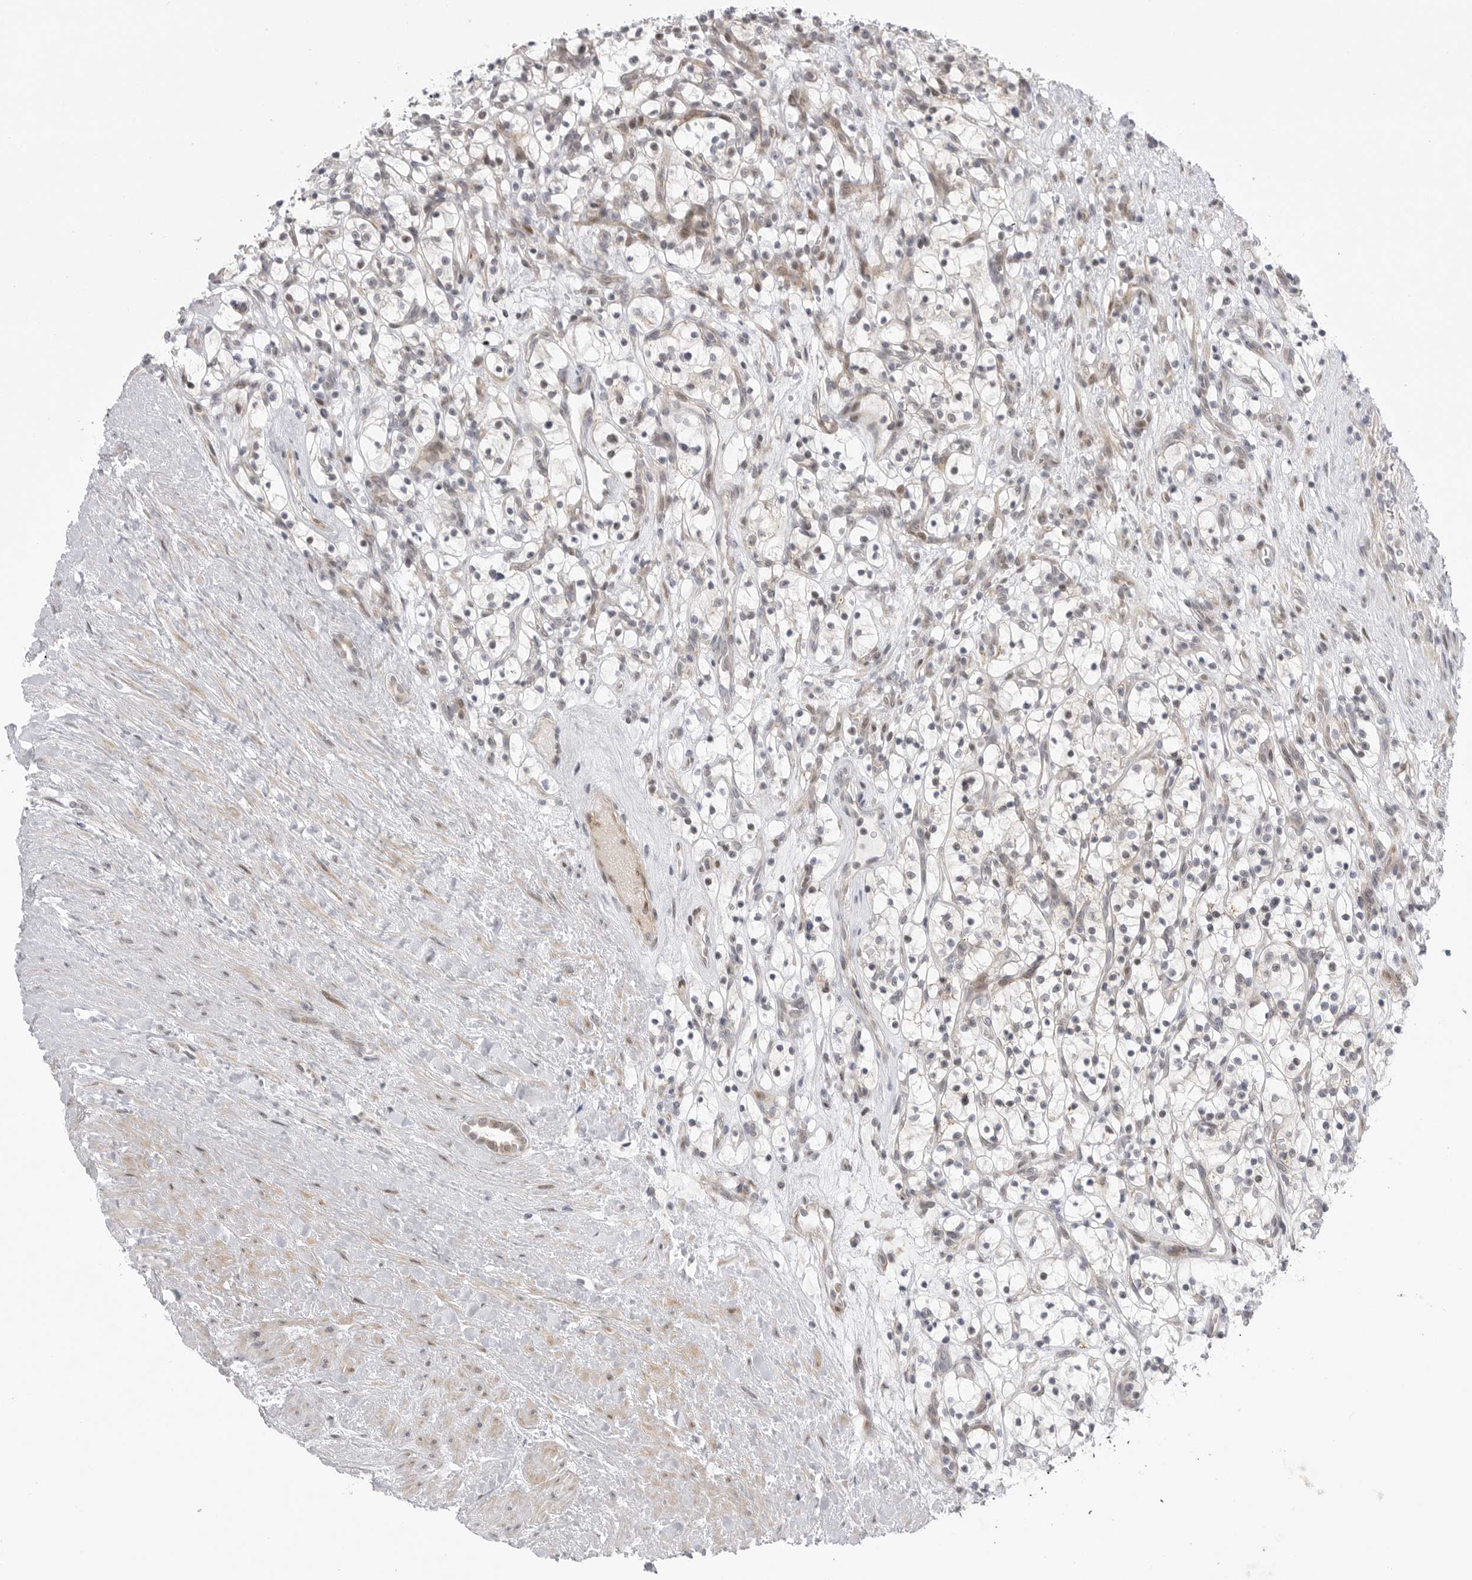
{"staining": {"intensity": "weak", "quantity": "<25%", "location": "nuclear"}, "tissue": "renal cancer", "cell_type": "Tumor cells", "image_type": "cancer", "snomed": [{"axis": "morphology", "description": "Adenocarcinoma, NOS"}, {"axis": "topography", "description": "Kidney"}], "caption": "DAB (3,3'-diaminobenzidine) immunohistochemical staining of renal cancer (adenocarcinoma) displays no significant expression in tumor cells. (Stains: DAB (3,3'-diaminobenzidine) immunohistochemistry (IHC) with hematoxylin counter stain, Microscopy: brightfield microscopy at high magnification).", "gene": "GGT6", "patient": {"sex": "female", "age": 57}}